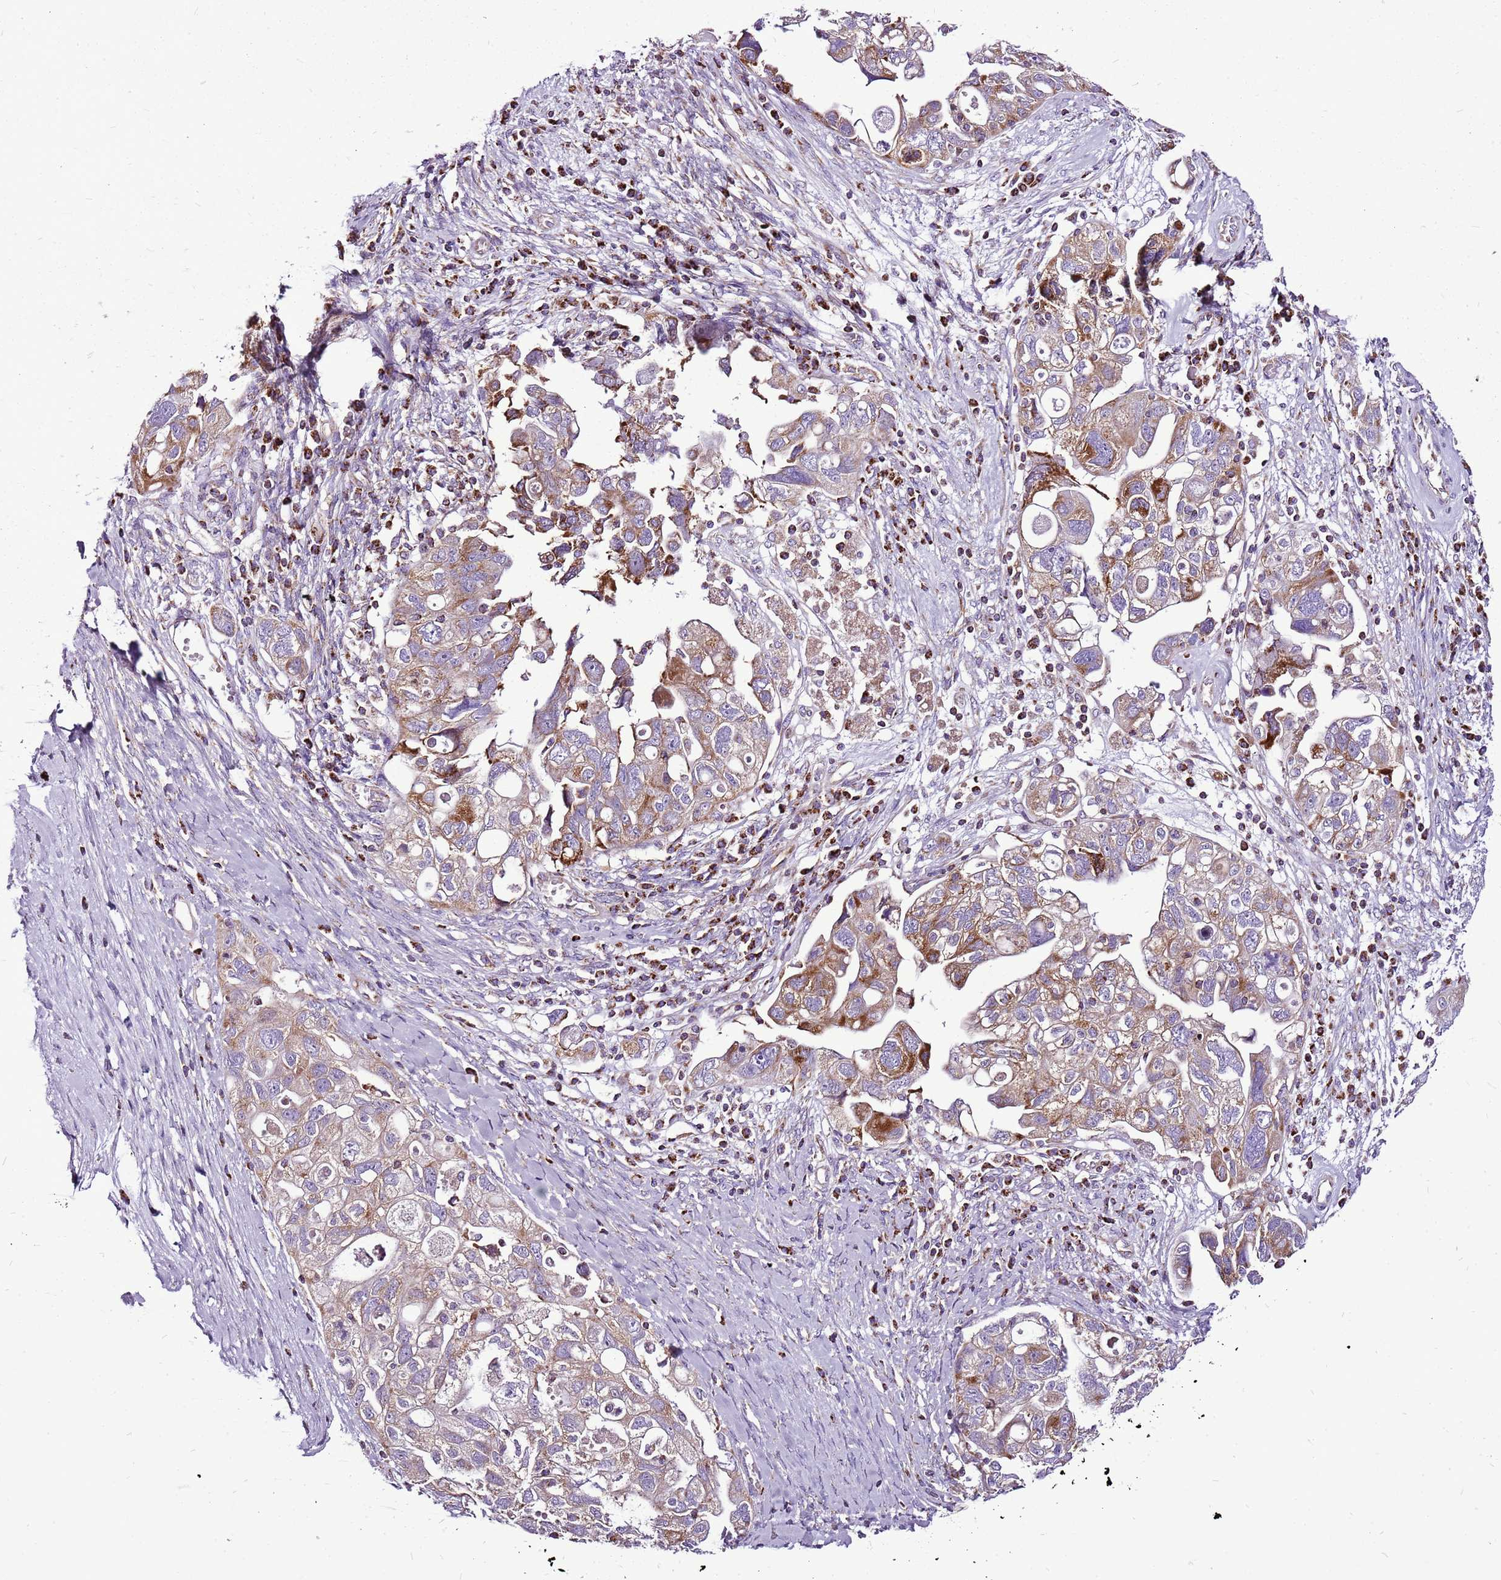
{"staining": {"intensity": "moderate", "quantity": ">75%", "location": "cytoplasmic/membranous"}, "tissue": "ovarian cancer", "cell_type": "Tumor cells", "image_type": "cancer", "snomed": [{"axis": "morphology", "description": "Carcinoma, NOS"}, {"axis": "morphology", "description": "Cystadenocarcinoma, serous, NOS"}, {"axis": "topography", "description": "Ovary"}], "caption": "A histopathology image of ovarian cancer (carcinoma) stained for a protein reveals moderate cytoplasmic/membranous brown staining in tumor cells.", "gene": "GCDH", "patient": {"sex": "female", "age": 69}}